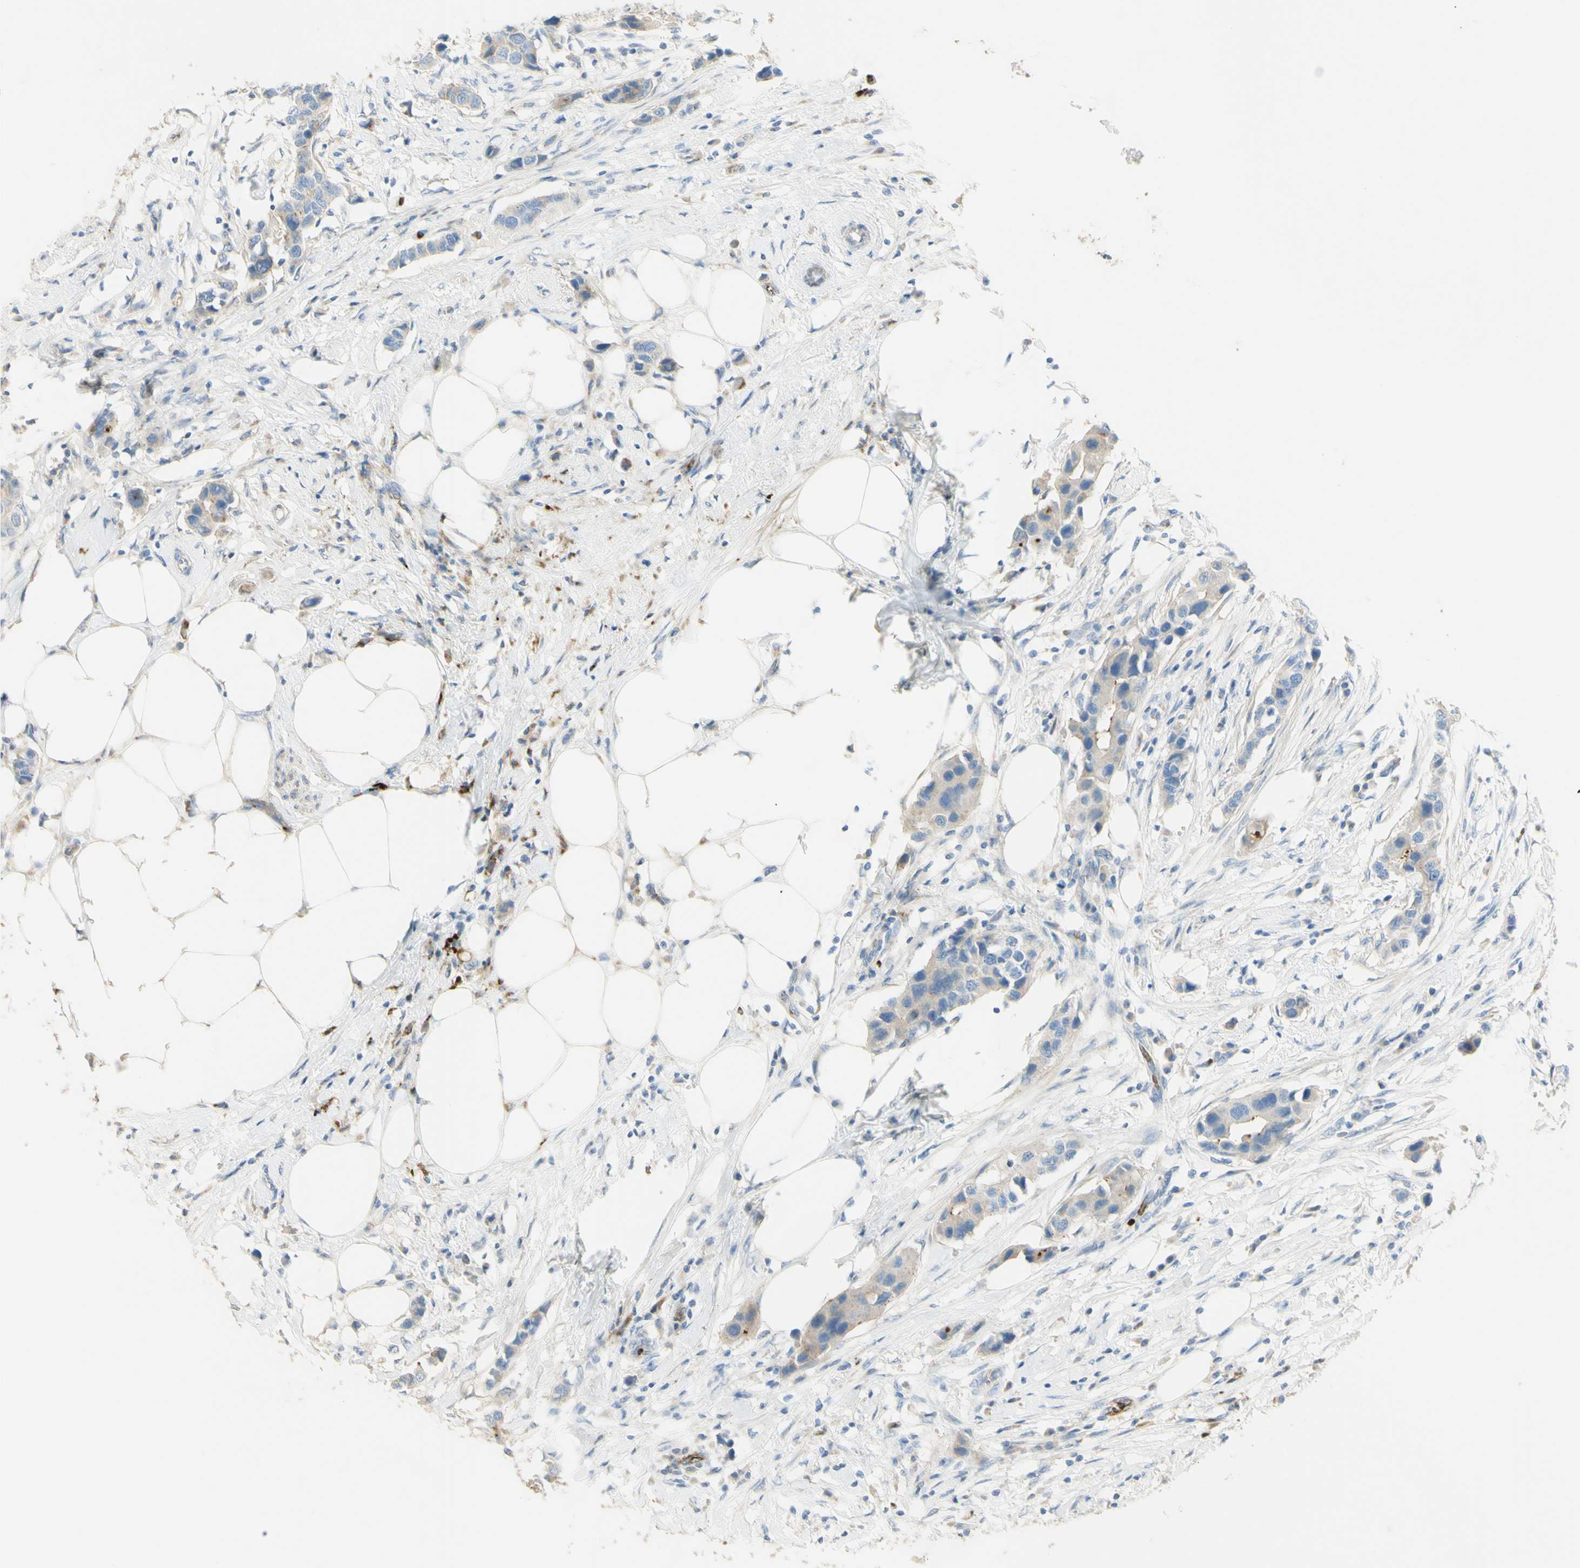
{"staining": {"intensity": "weak", "quantity": "25%-75%", "location": "cytoplasmic/membranous"}, "tissue": "breast cancer", "cell_type": "Tumor cells", "image_type": "cancer", "snomed": [{"axis": "morphology", "description": "Normal tissue, NOS"}, {"axis": "morphology", "description": "Duct carcinoma"}, {"axis": "topography", "description": "Breast"}], "caption": "Breast invasive ductal carcinoma tissue displays weak cytoplasmic/membranous expression in approximately 25%-75% of tumor cells, visualized by immunohistochemistry.", "gene": "GAN", "patient": {"sex": "female", "age": 50}}